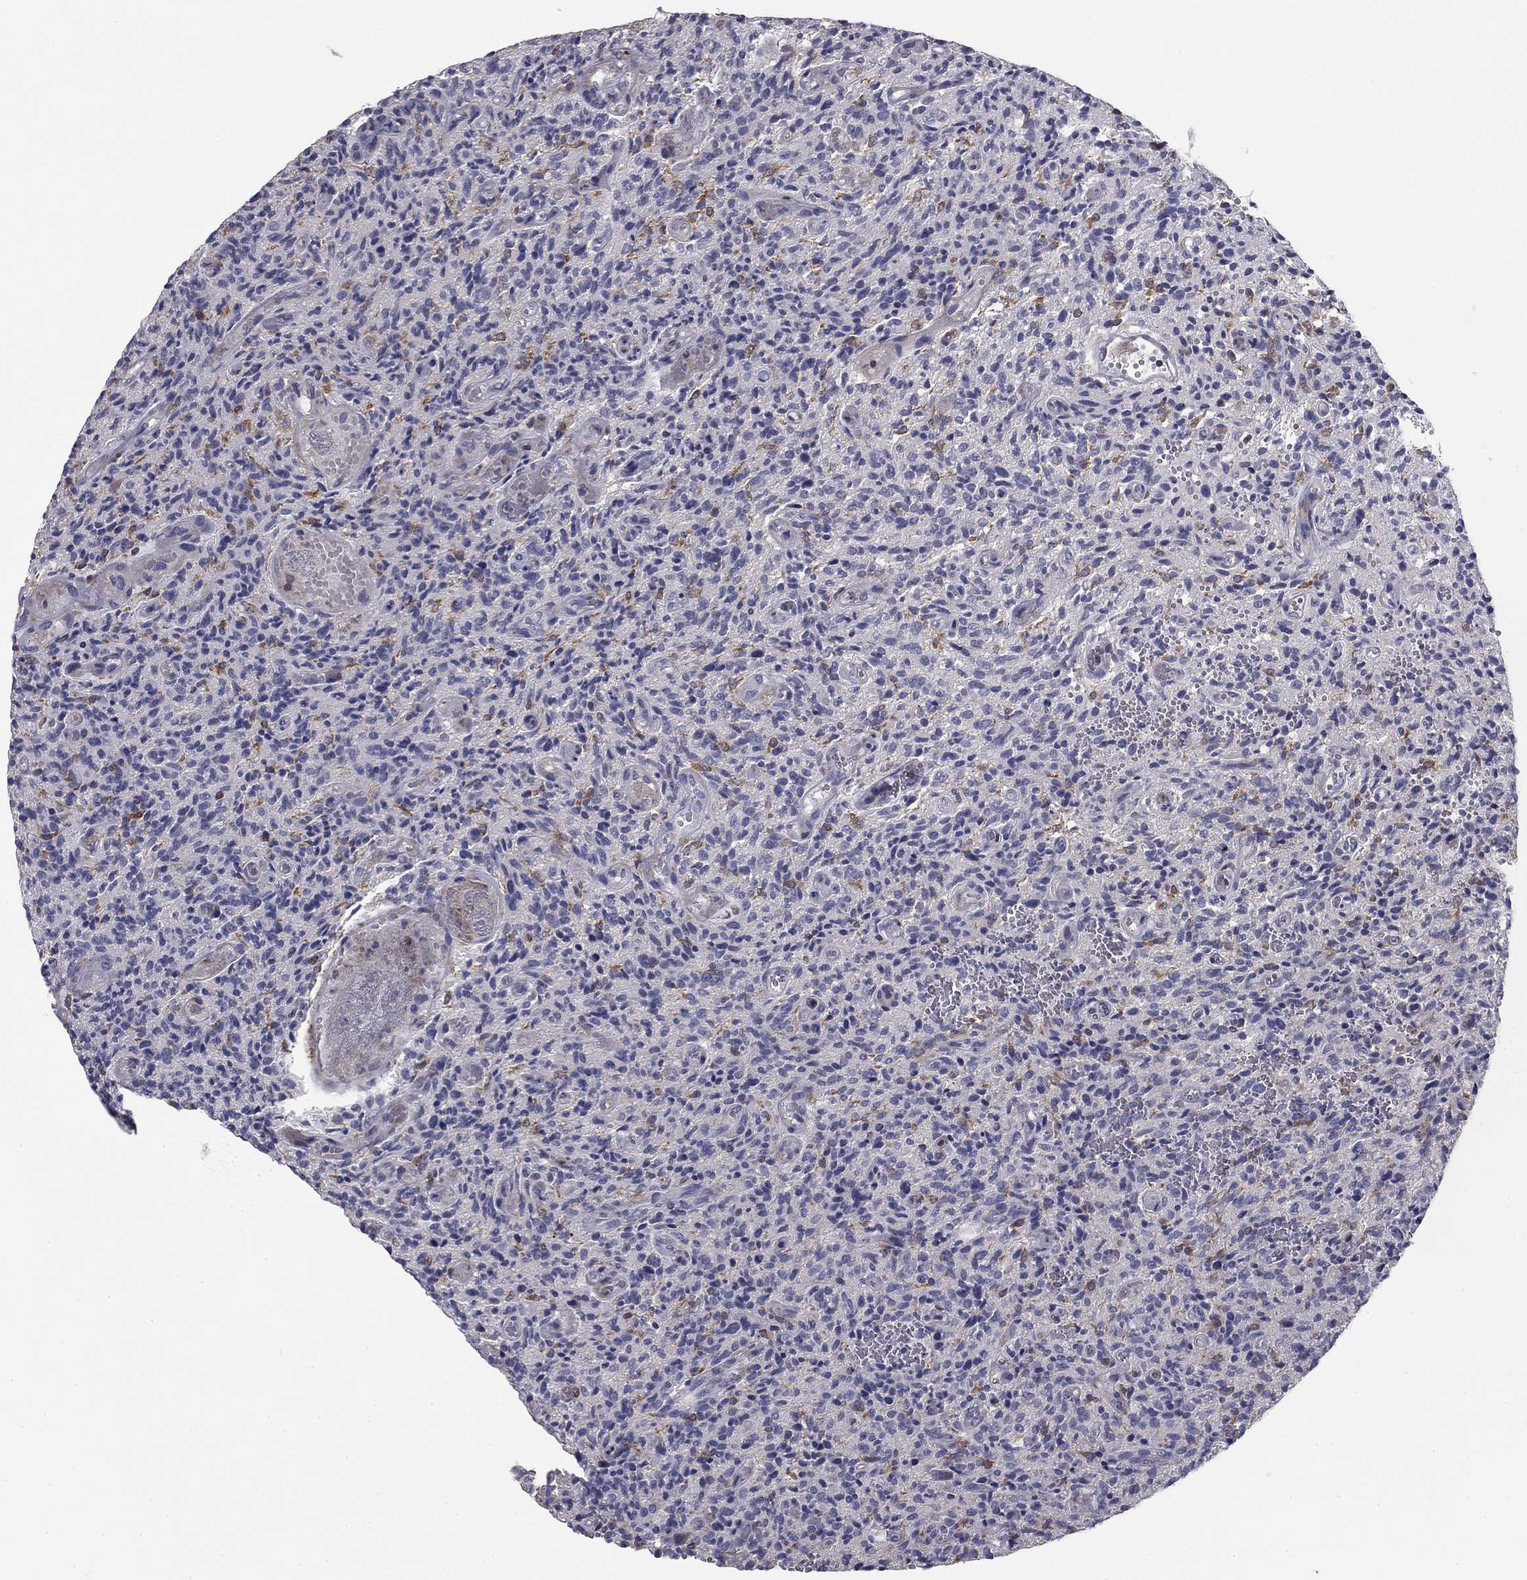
{"staining": {"intensity": "negative", "quantity": "none", "location": "none"}, "tissue": "glioma", "cell_type": "Tumor cells", "image_type": "cancer", "snomed": [{"axis": "morphology", "description": "Glioma, malignant, High grade"}, {"axis": "topography", "description": "Brain"}], "caption": "This photomicrograph is of glioma stained with IHC to label a protein in brown with the nuclei are counter-stained blue. There is no staining in tumor cells.", "gene": "PLCB2", "patient": {"sex": "male", "age": 64}}